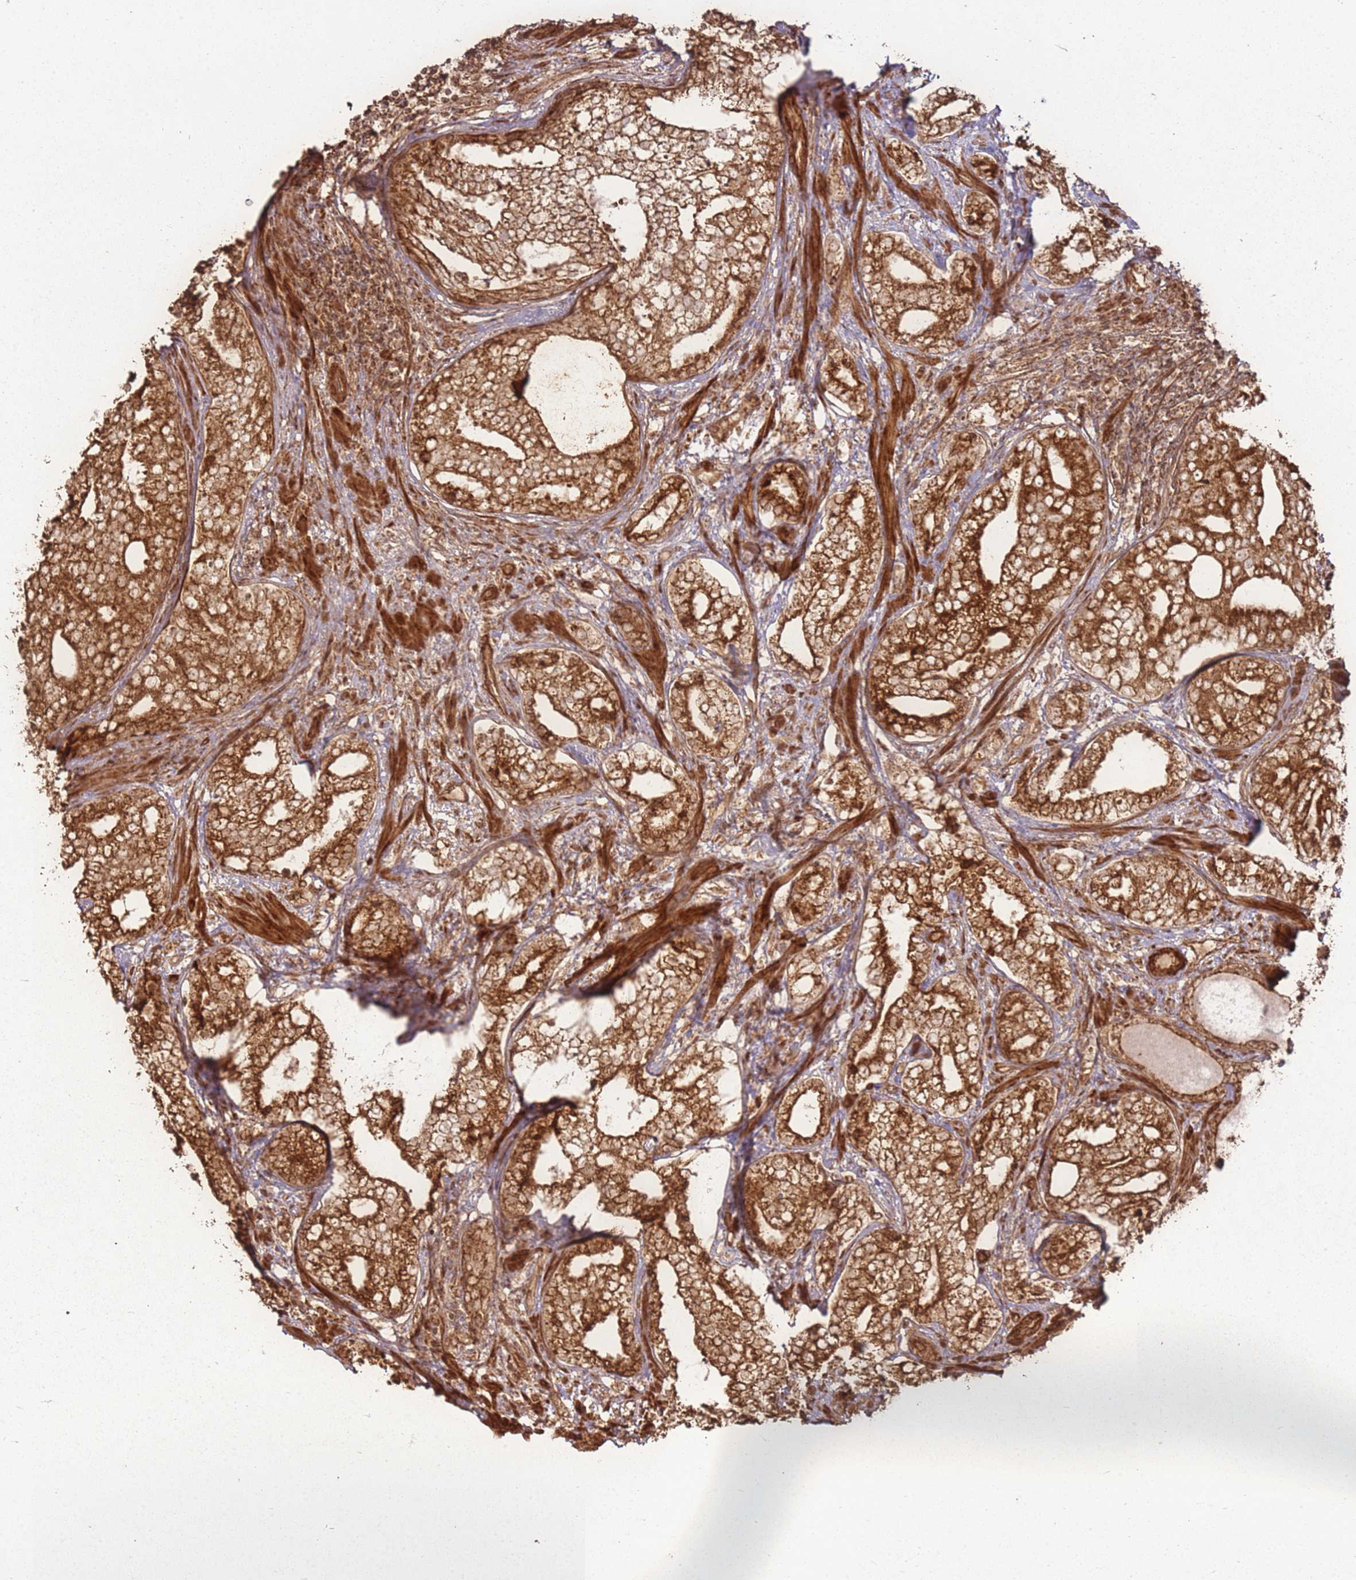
{"staining": {"intensity": "strong", "quantity": ">75%", "location": "cytoplasmic/membranous"}, "tissue": "prostate cancer", "cell_type": "Tumor cells", "image_type": "cancer", "snomed": [{"axis": "morphology", "description": "Adenocarcinoma, High grade"}, {"axis": "topography", "description": "Prostate"}], "caption": "Immunohistochemical staining of prostate cancer exhibits strong cytoplasmic/membranous protein staining in about >75% of tumor cells.", "gene": "MRPS6", "patient": {"sex": "male", "age": 75}}